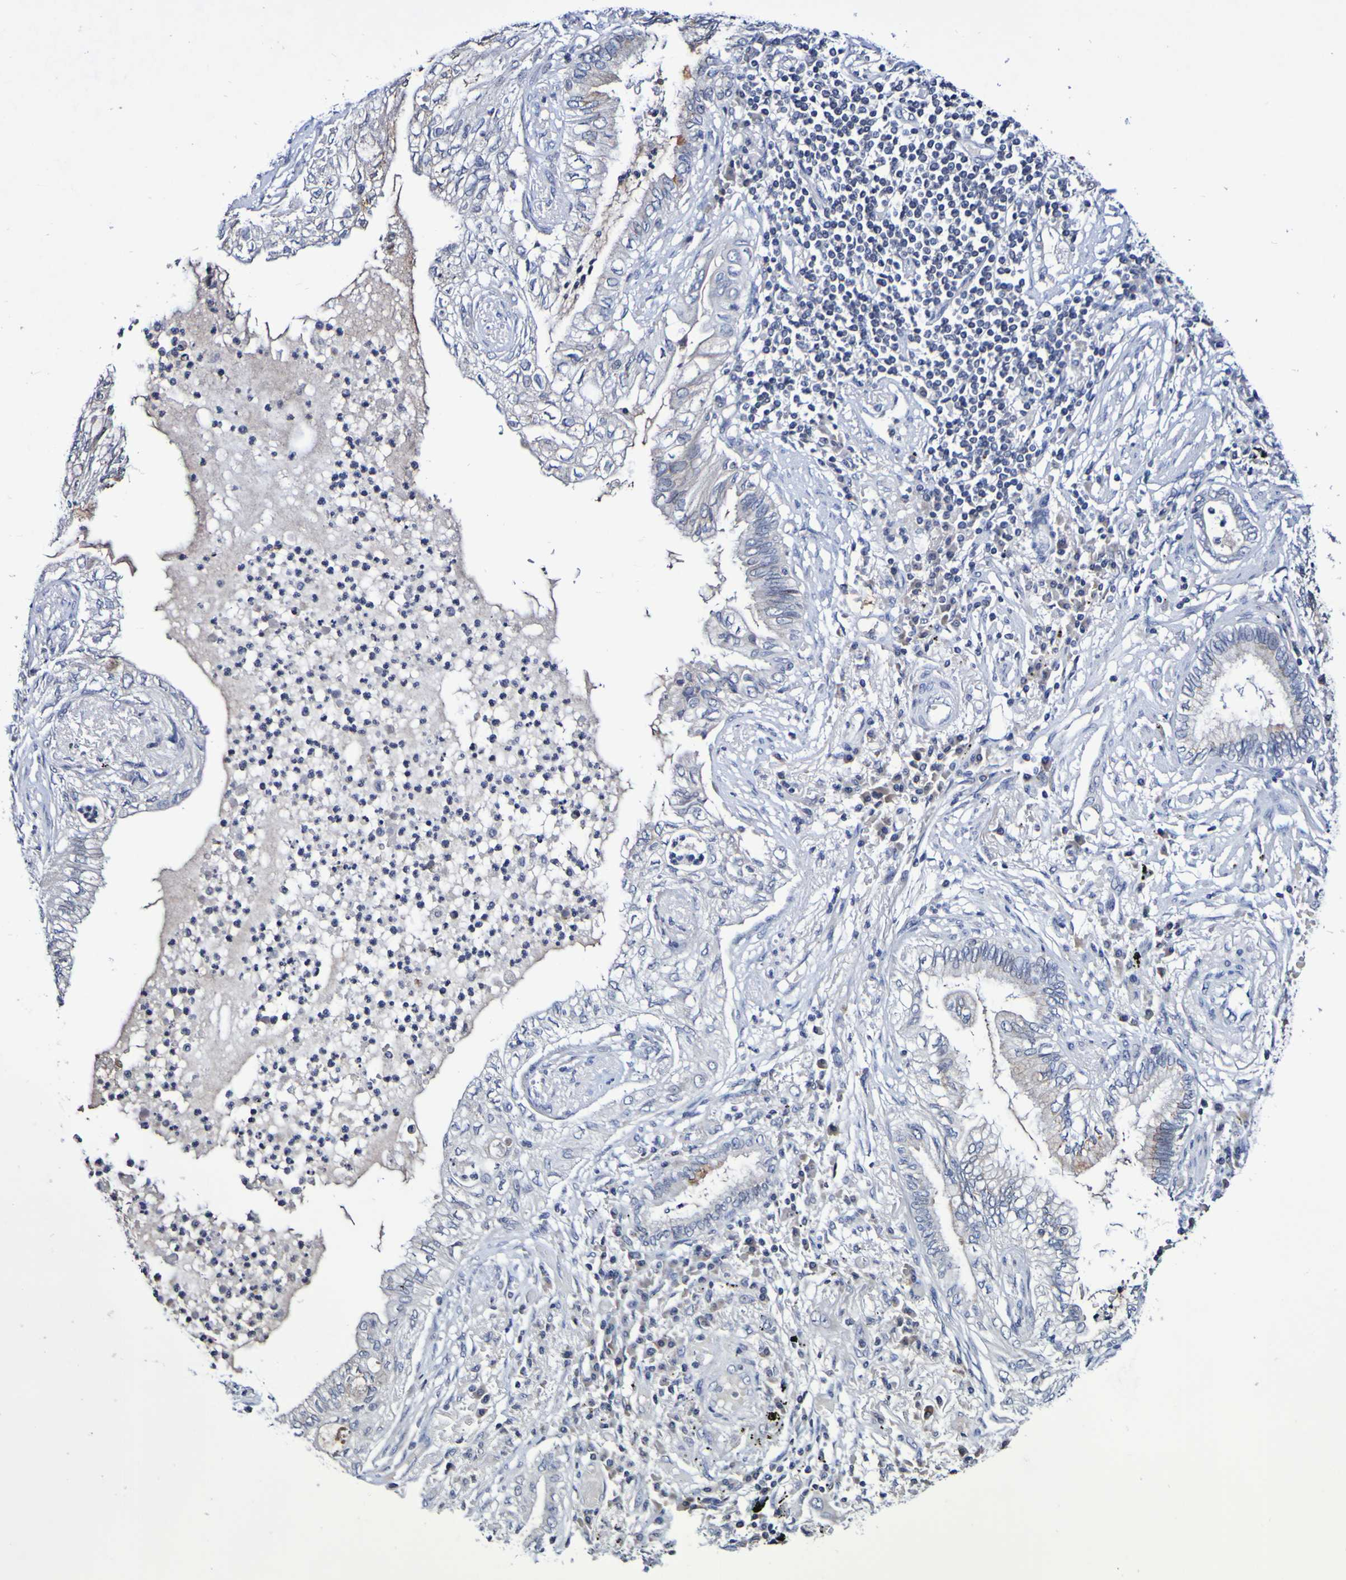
{"staining": {"intensity": "weak", "quantity": "<25%", "location": "cytoplasmic/membranous"}, "tissue": "lung cancer", "cell_type": "Tumor cells", "image_type": "cancer", "snomed": [{"axis": "morphology", "description": "Normal tissue, NOS"}, {"axis": "morphology", "description": "Adenocarcinoma, NOS"}, {"axis": "topography", "description": "Bronchus"}, {"axis": "topography", "description": "Lung"}], "caption": "High power microscopy histopathology image of an IHC micrograph of lung cancer (adenocarcinoma), revealing no significant expression in tumor cells. (DAB (3,3'-diaminobenzidine) immunohistochemistry (IHC) with hematoxylin counter stain).", "gene": "PTP4A2", "patient": {"sex": "female", "age": 70}}